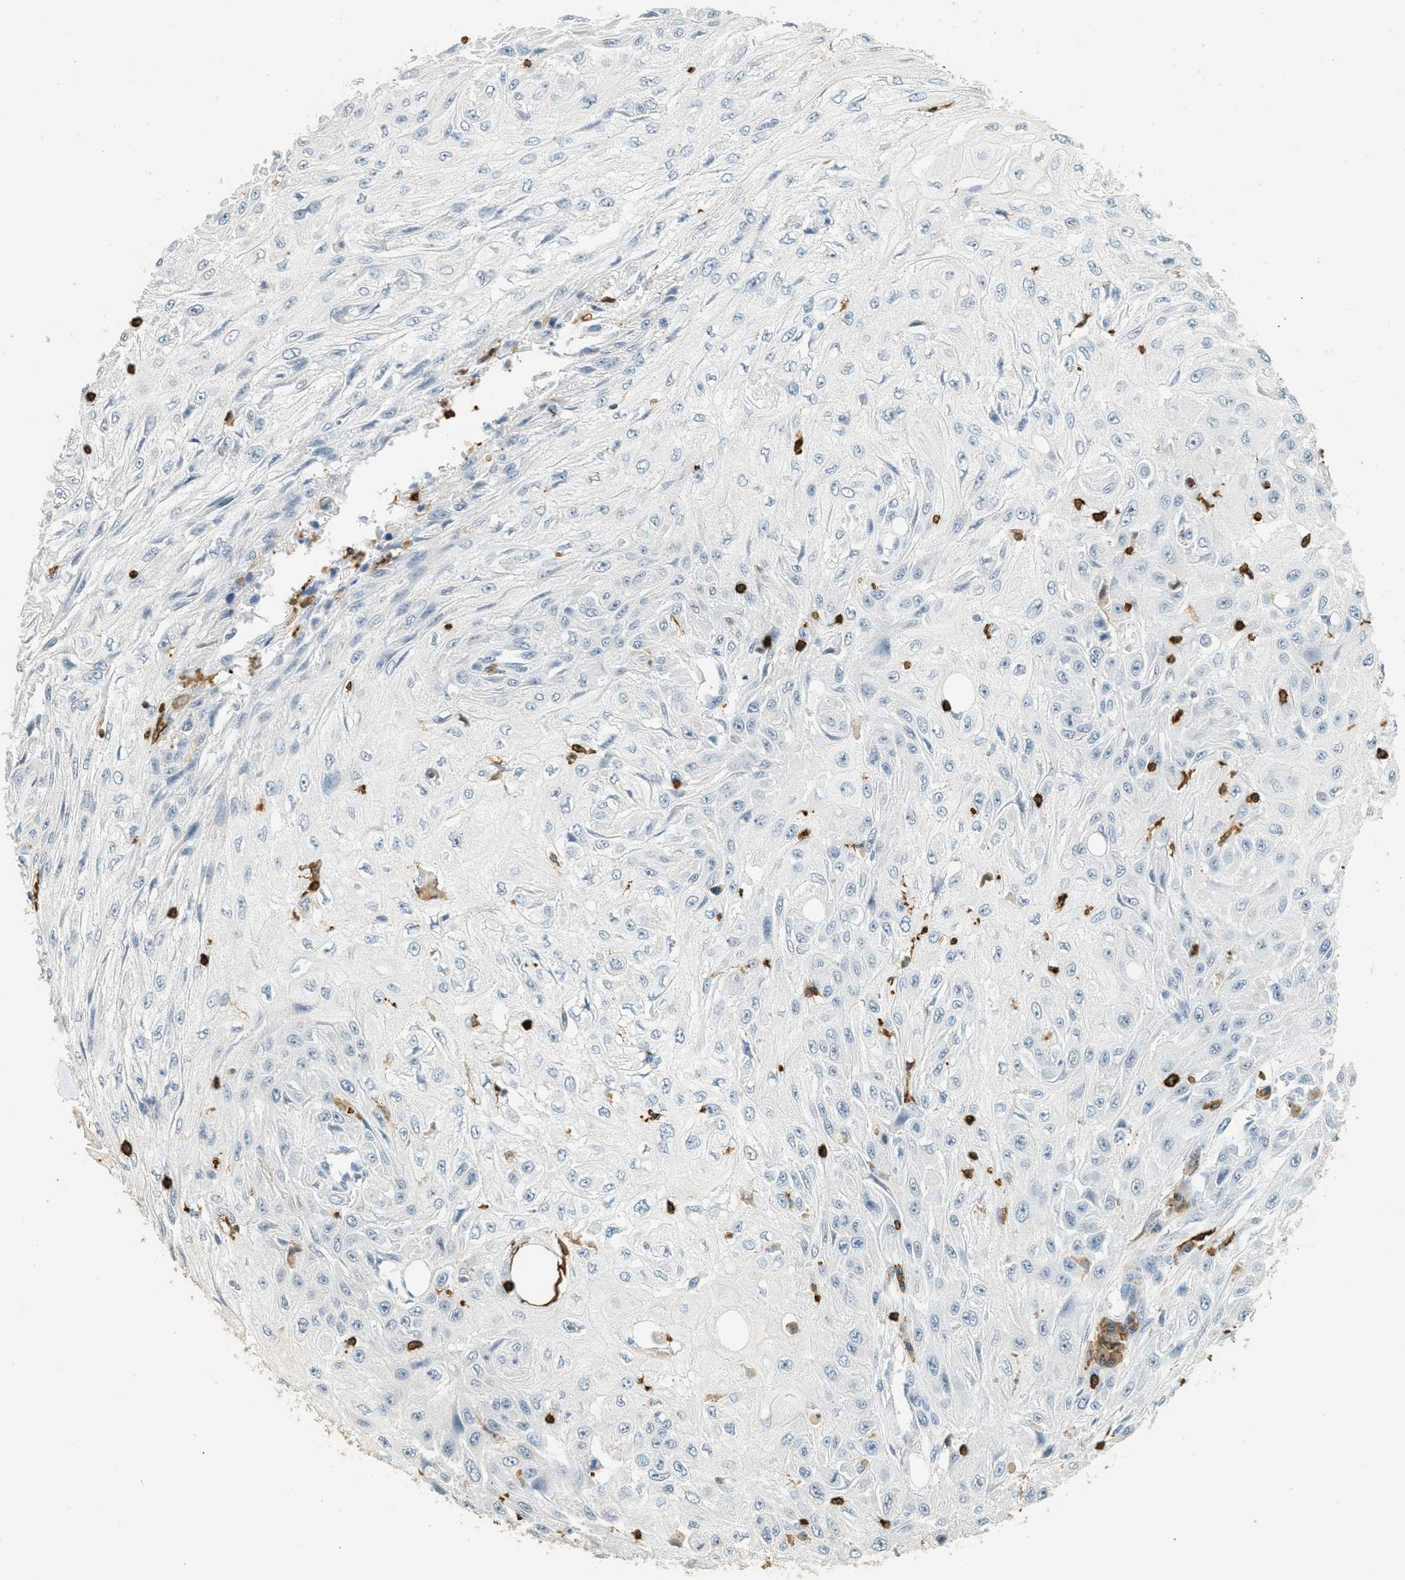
{"staining": {"intensity": "negative", "quantity": "none", "location": "none"}, "tissue": "skin cancer", "cell_type": "Tumor cells", "image_type": "cancer", "snomed": [{"axis": "morphology", "description": "Squamous cell carcinoma, NOS"}, {"axis": "topography", "description": "Skin"}], "caption": "There is no significant positivity in tumor cells of squamous cell carcinoma (skin).", "gene": "LSP1", "patient": {"sex": "male", "age": 75}}